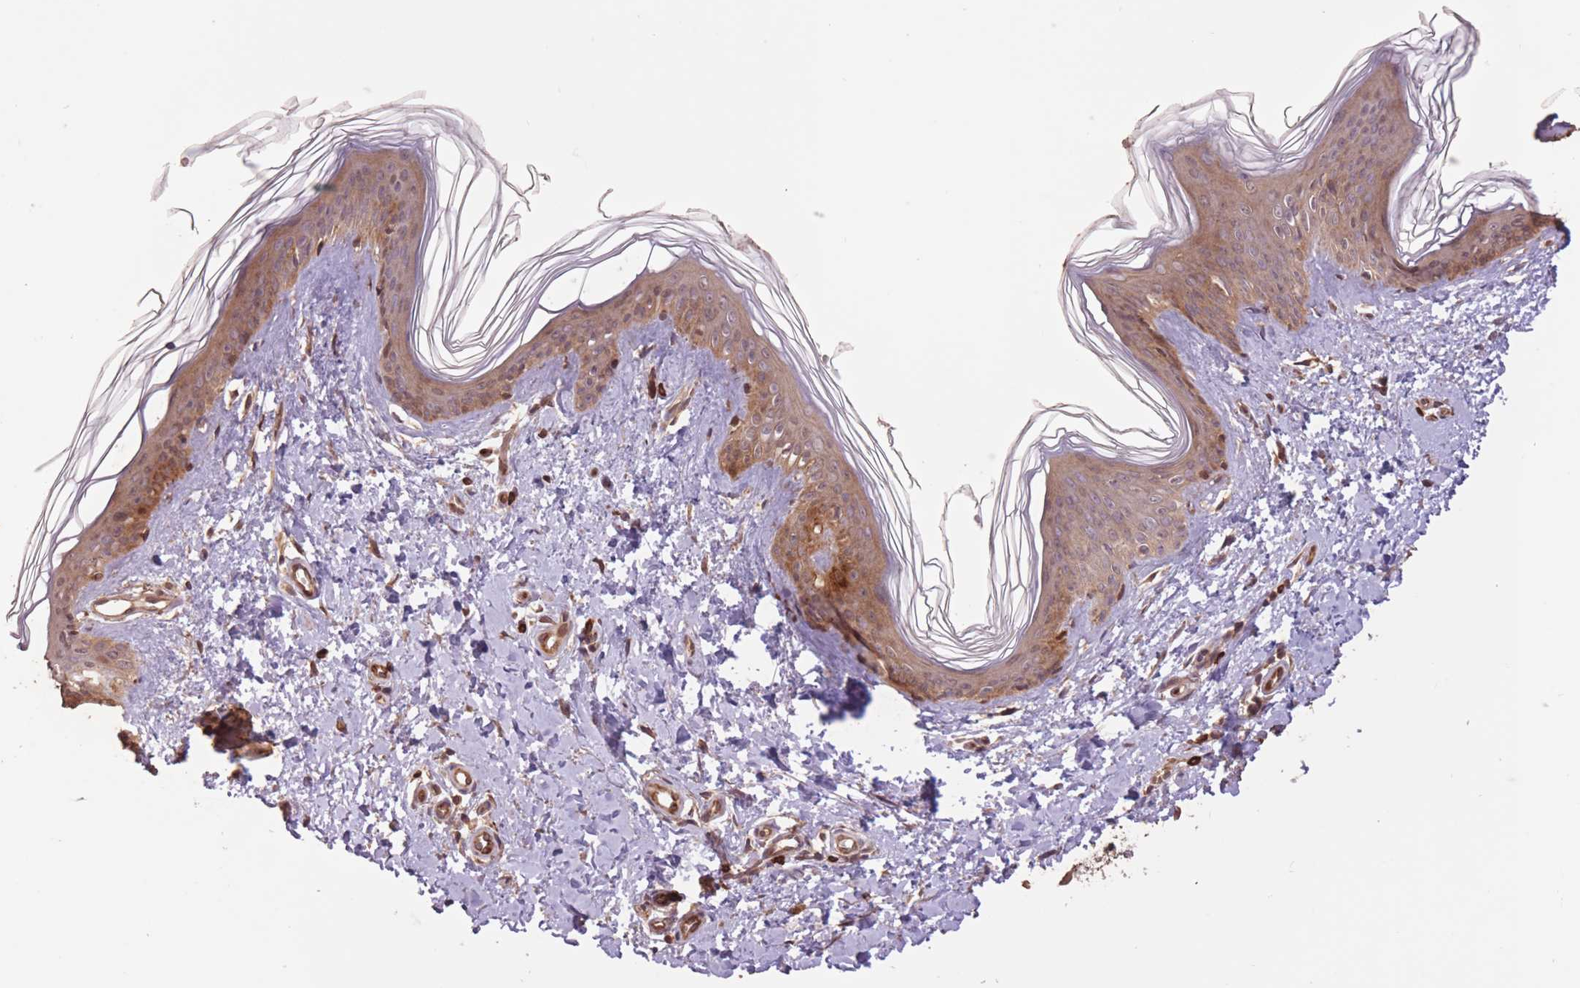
{"staining": {"intensity": "strong", "quantity": ">75%", "location": "cytoplasmic/membranous"}, "tissue": "skin", "cell_type": "Fibroblasts", "image_type": "normal", "snomed": [{"axis": "morphology", "description": "Normal tissue, NOS"}, {"axis": "topography", "description": "Skin"}], "caption": "Immunohistochemical staining of unremarkable skin displays >75% levels of strong cytoplasmic/membranous protein staining in approximately >75% of fibroblasts.", "gene": "ERBB3", "patient": {"sex": "female", "age": 41}}